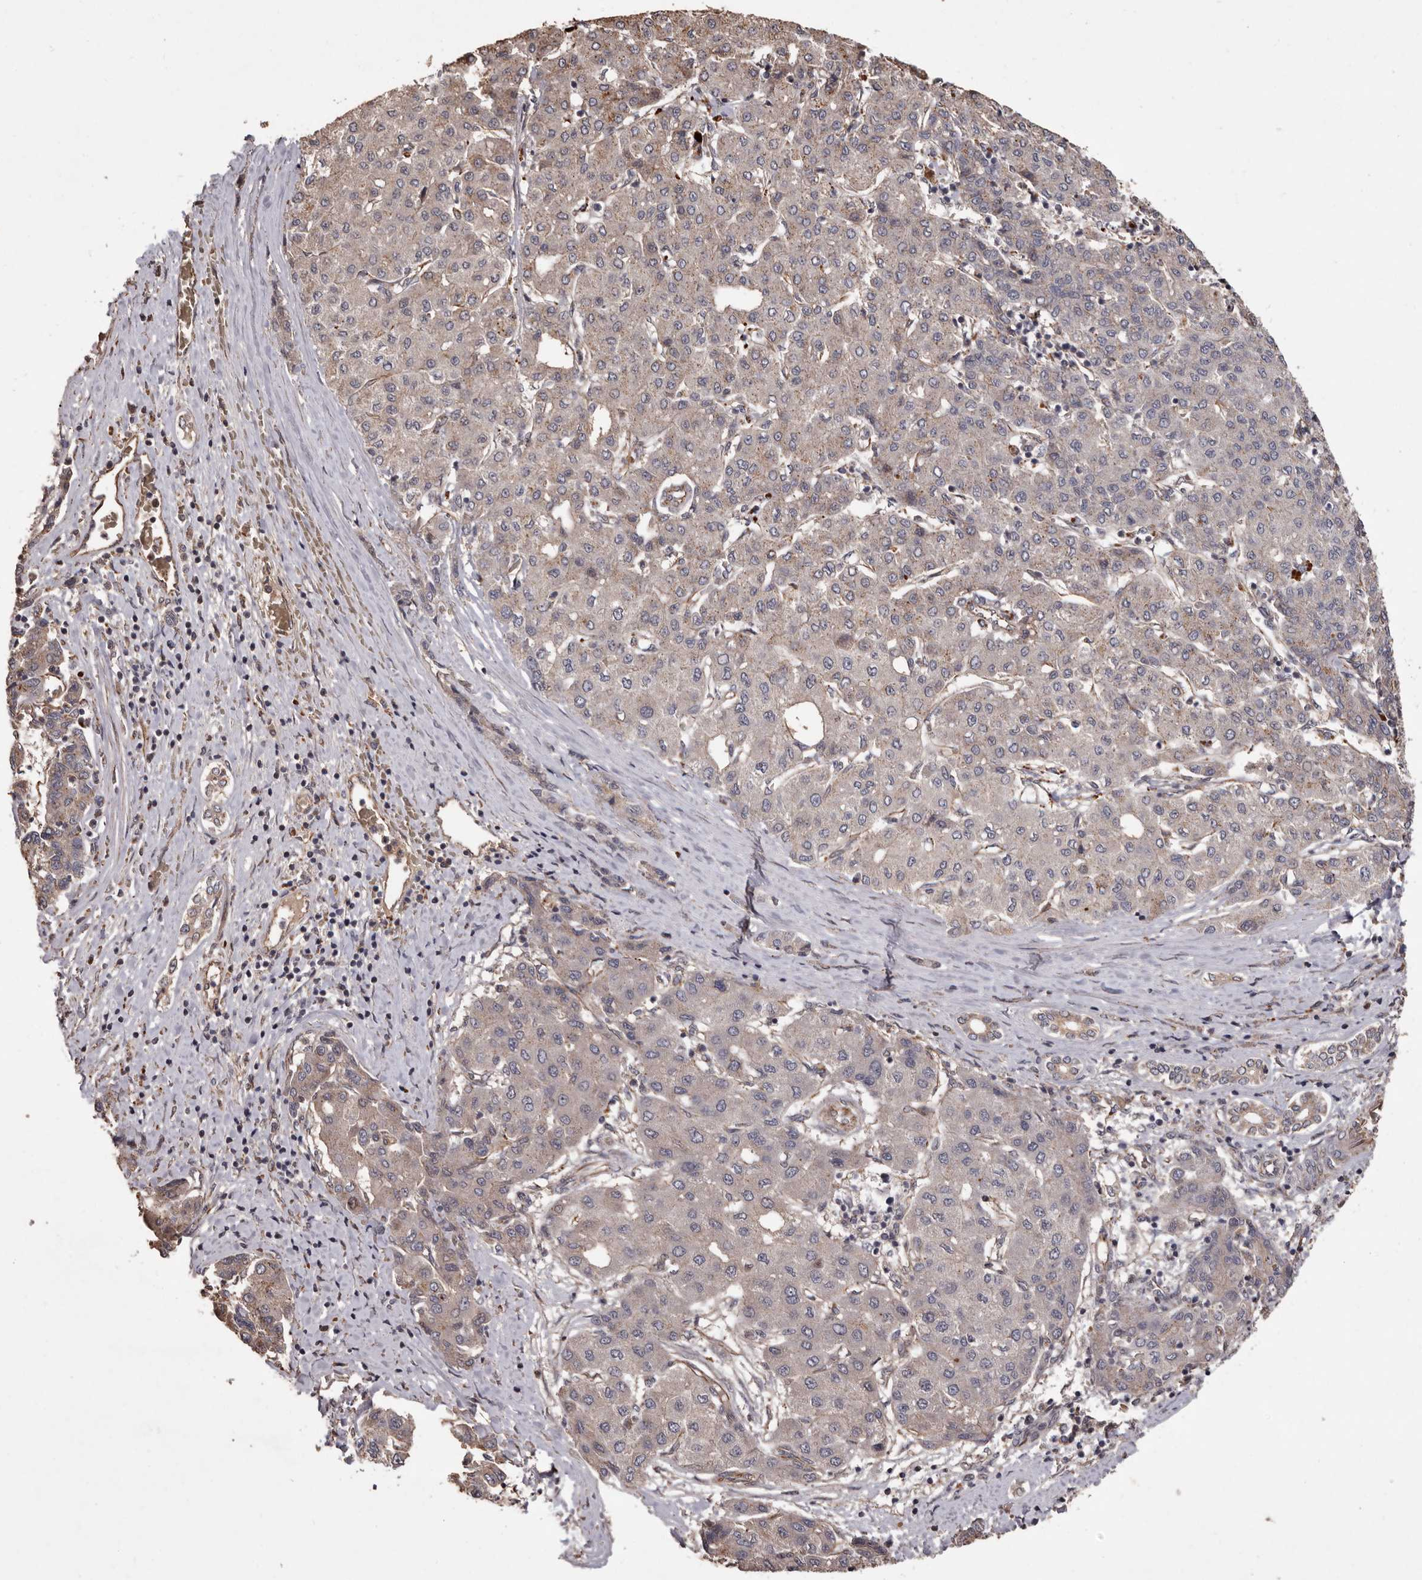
{"staining": {"intensity": "weak", "quantity": "<25%", "location": "cytoplasmic/membranous"}, "tissue": "liver cancer", "cell_type": "Tumor cells", "image_type": "cancer", "snomed": [{"axis": "morphology", "description": "Carcinoma, Hepatocellular, NOS"}, {"axis": "topography", "description": "Liver"}], "caption": "This is an IHC image of liver hepatocellular carcinoma. There is no staining in tumor cells.", "gene": "BRAT1", "patient": {"sex": "male", "age": 65}}